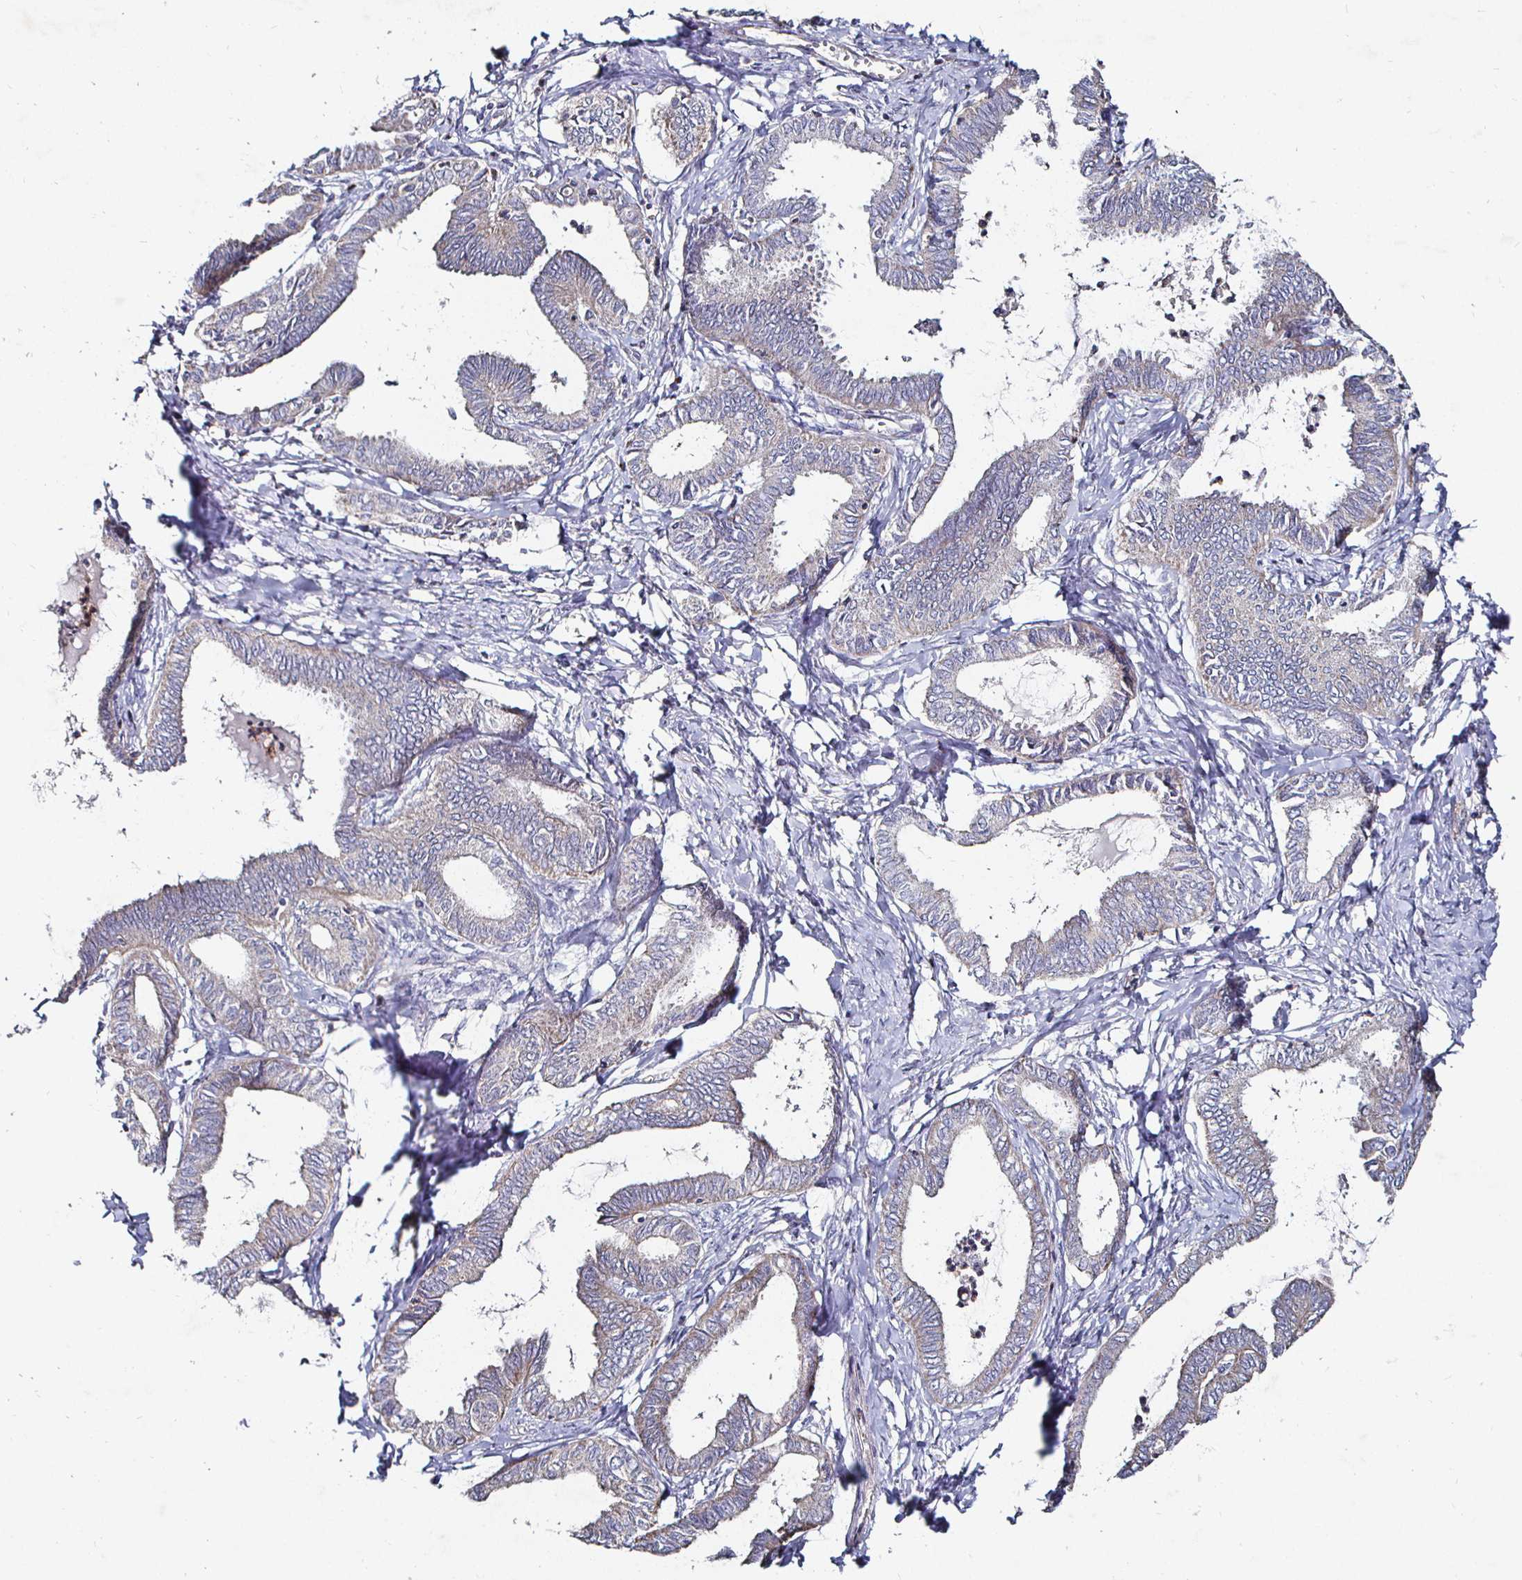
{"staining": {"intensity": "weak", "quantity": "25%-75%", "location": "cytoplasmic/membranous"}, "tissue": "ovarian cancer", "cell_type": "Tumor cells", "image_type": "cancer", "snomed": [{"axis": "morphology", "description": "Carcinoma, endometroid"}, {"axis": "topography", "description": "Ovary"}], "caption": "Human ovarian endometroid carcinoma stained with a brown dye reveals weak cytoplasmic/membranous positive expression in about 25%-75% of tumor cells.", "gene": "NRSN1", "patient": {"sex": "female", "age": 70}}